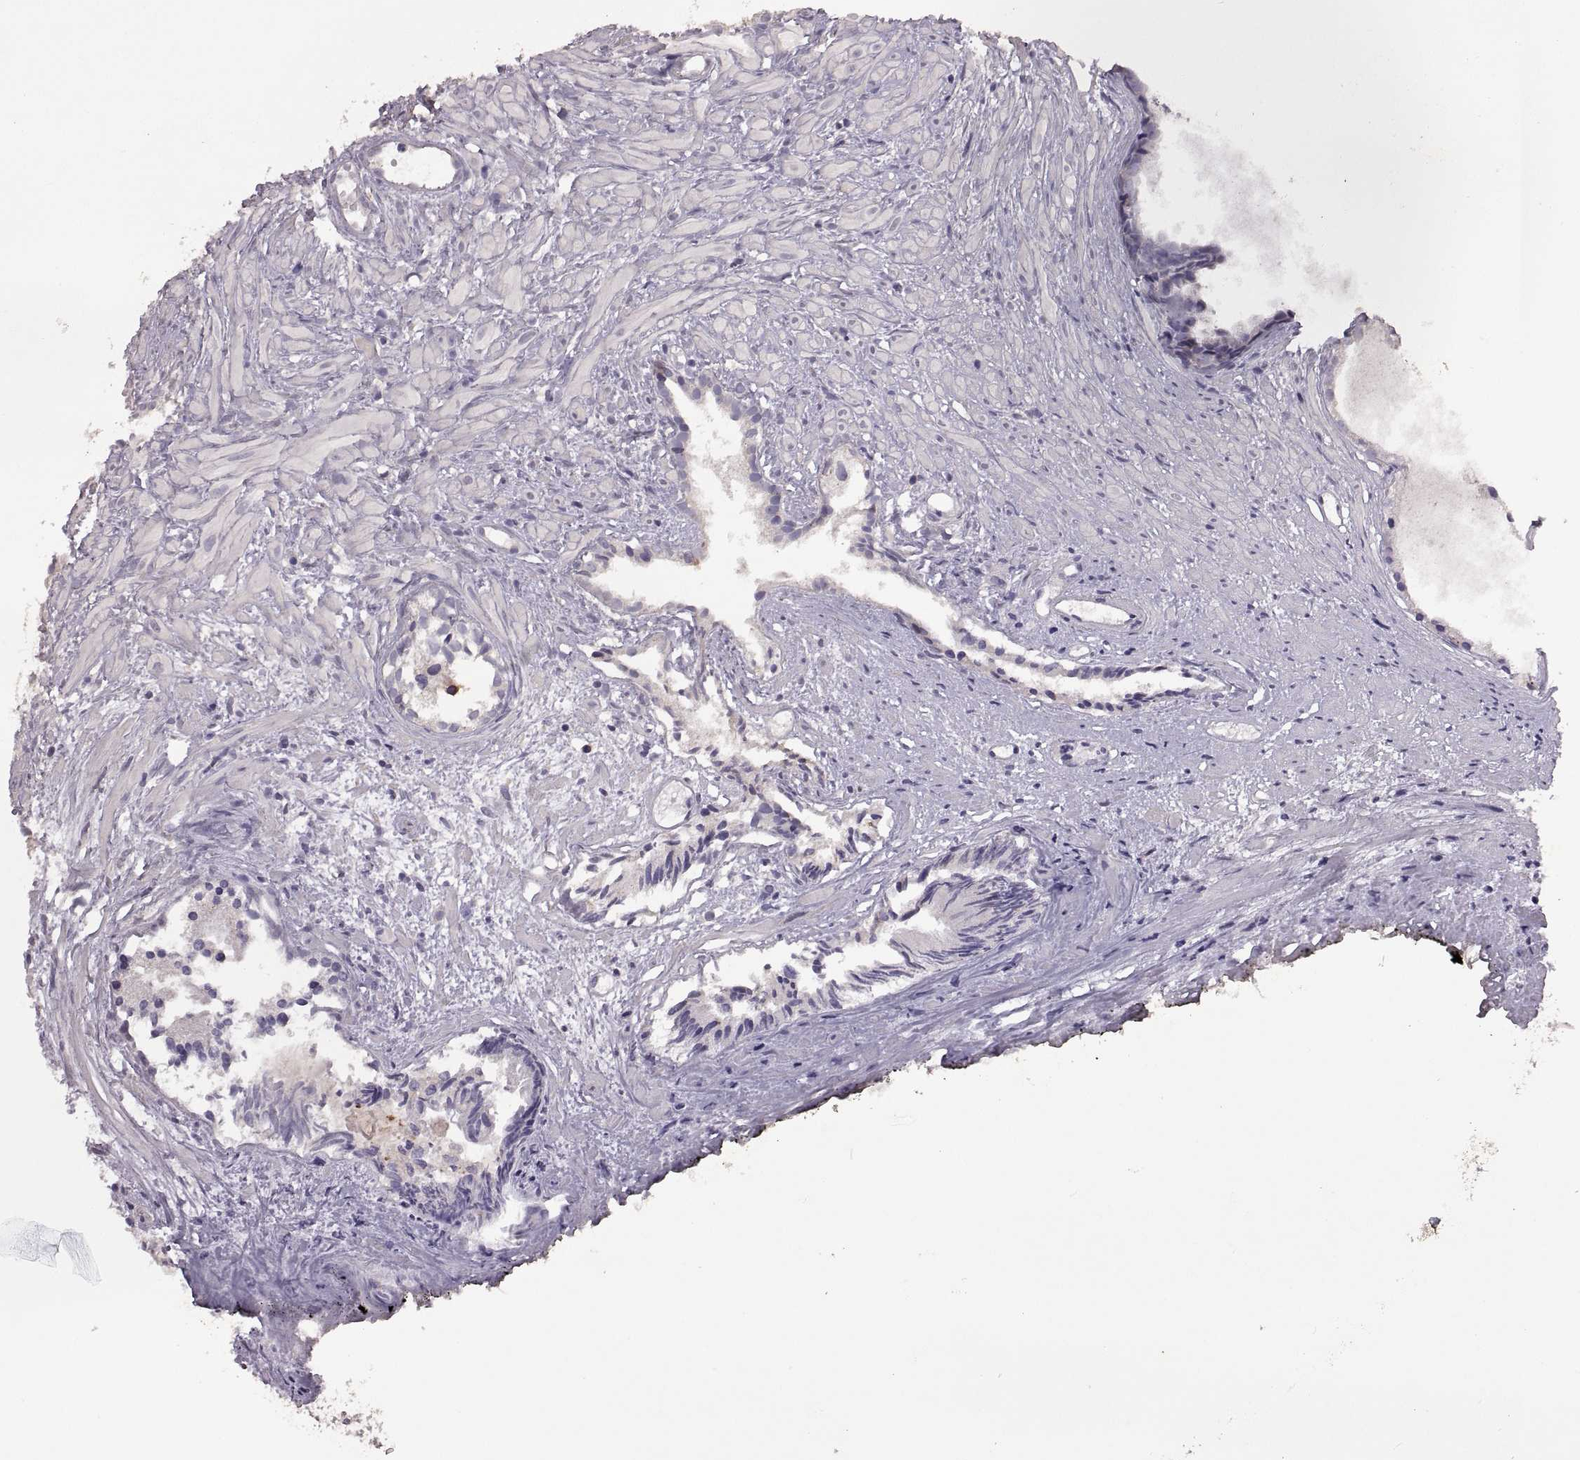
{"staining": {"intensity": "negative", "quantity": "none", "location": "none"}, "tissue": "prostate cancer", "cell_type": "Tumor cells", "image_type": "cancer", "snomed": [{"axis": "morphology", "description": "Adenocarcinoma, High grade"}, {"axis": "topography", "description": "Prostate"}], "caption": "Prostate high-grade adenocarcinoma was stained to show a protein in brown. There is no significant expression in tumor cells.", "gene": "DEFB136", "patient": {"sex": "male", "age": 79}}